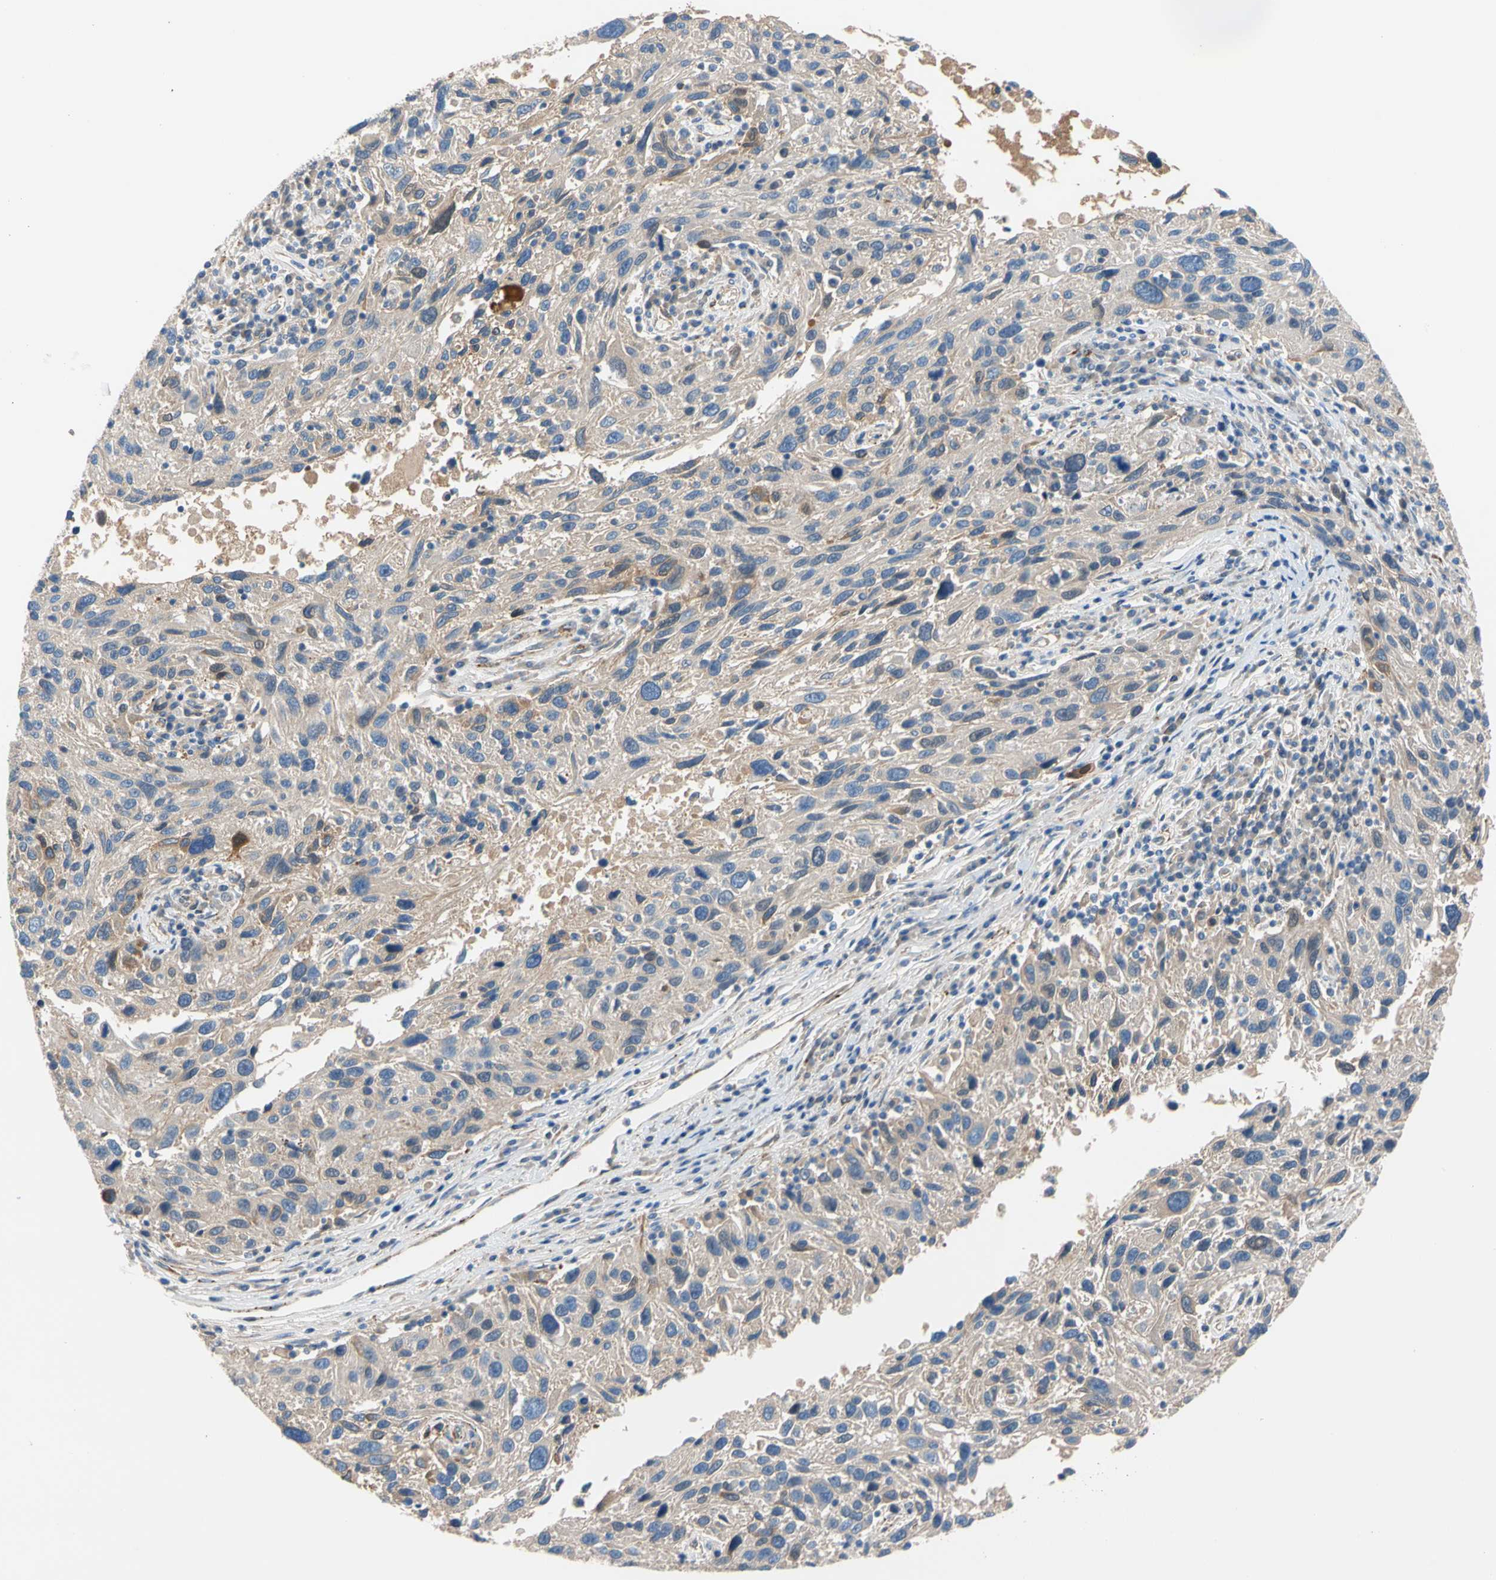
{"staining": {"intensity": "weak", "quantity": "<25%", "location": "cytoplasmic/membranous"}, "tissue": "melanoma", "cell_type": "Tumor cells", "image_type": "cancer", "snomed": [{"axis": "morphology", "description": "Malignant melanoma, NOS"}, {"axis": "topography", "description": "Skin"}], "caption": "Human melanoma stained for a protein using IHC demonstrates no staining in tumor cells.", "gene": "ENTREP3", "patient": {"sex": "male", "age": 53}}